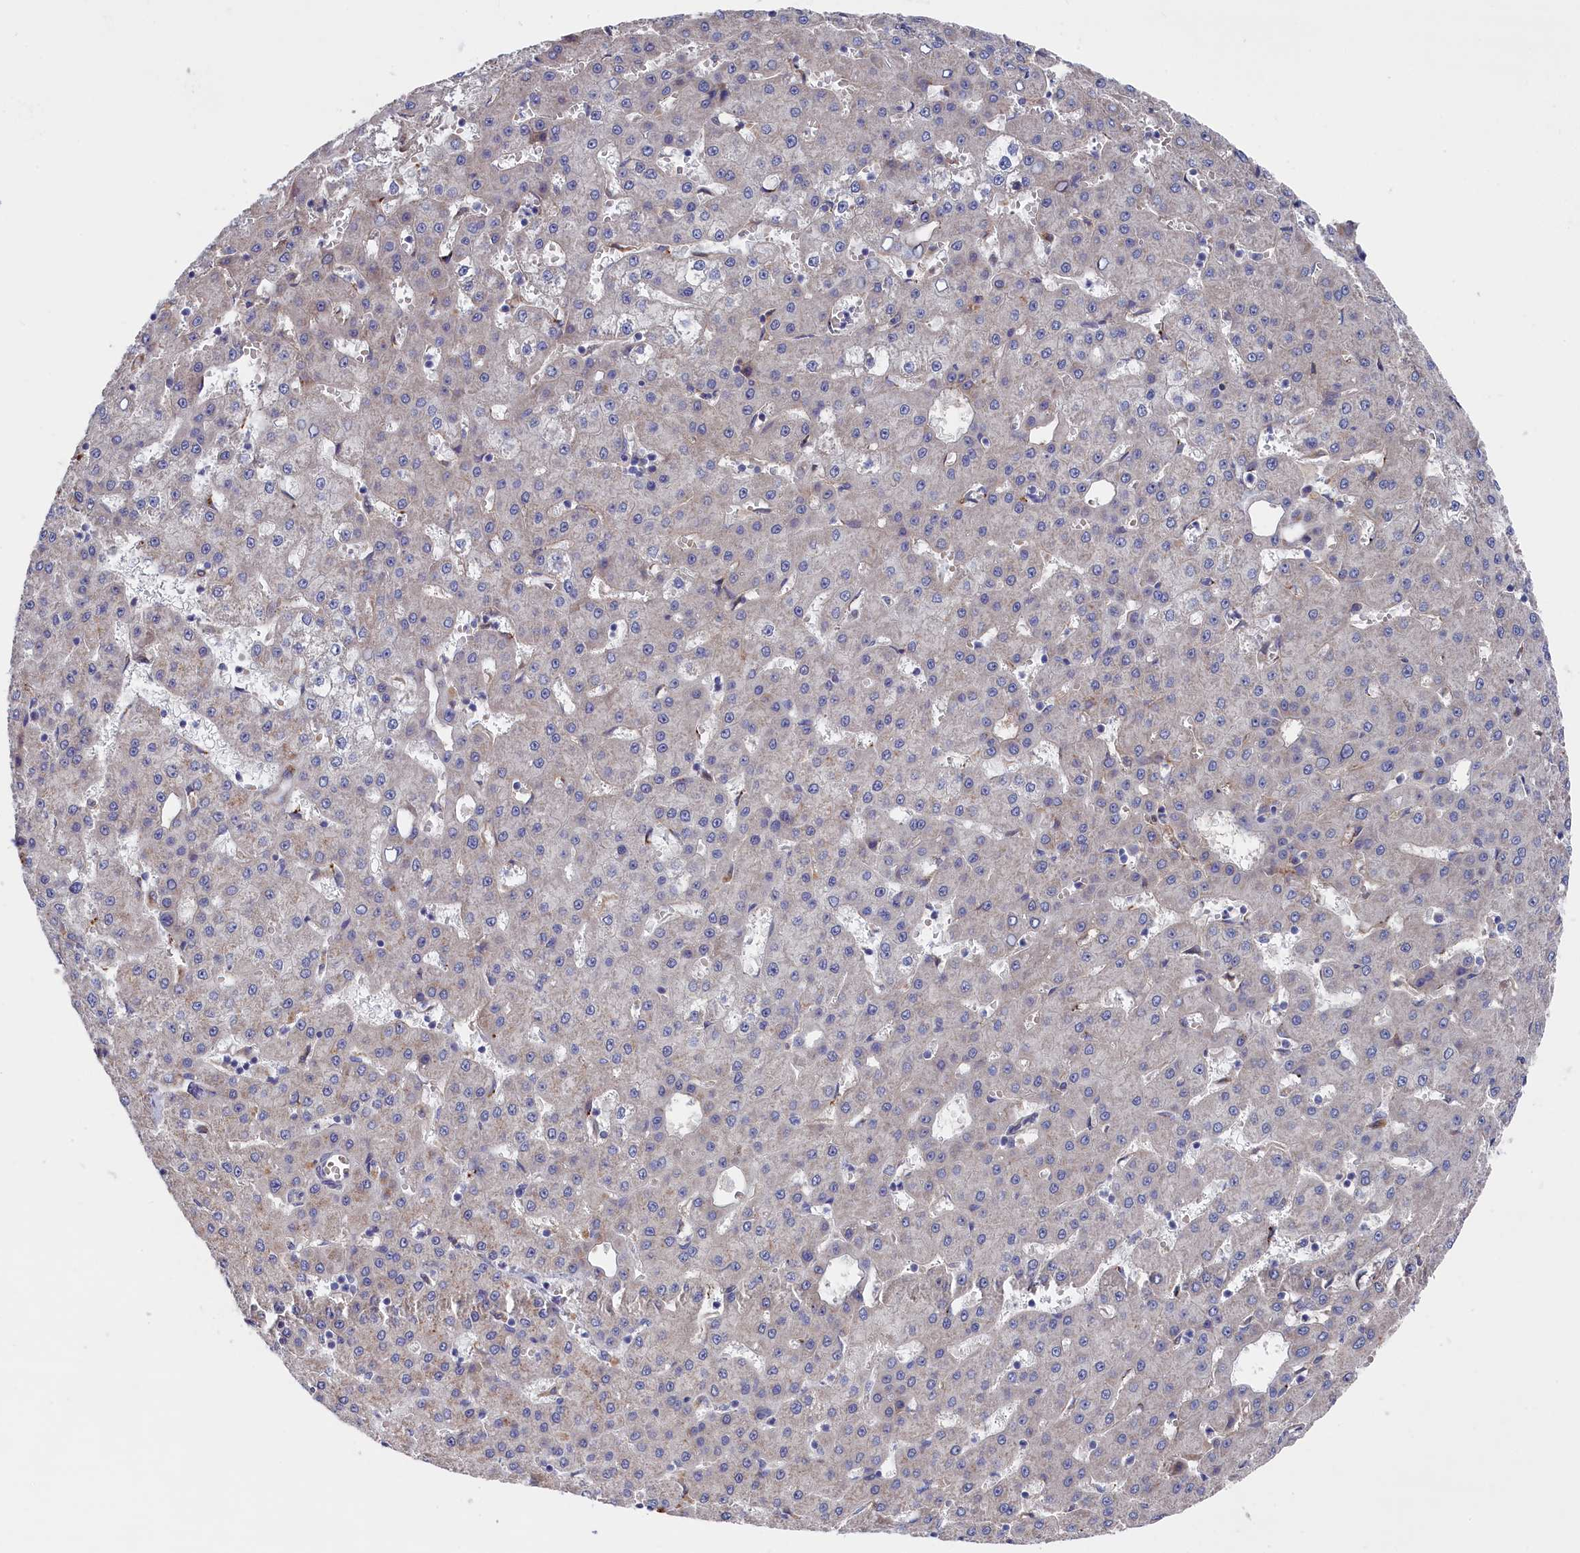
{"staining": {"intensity": "negative", "quantity": "none", "location": "none"}, "tissue": "liver cancer", "cell_type": "Tumor cells", "image_type": "cancer", "snomed": [{"axis": "morphology", "description": "Carcinoma, Hepatocellular, NOS"}, {"axis": "topography", "description": "Liver"}], "caption": "This histopathology image is of liver cancer stained with IHC to label a protein in brown with the nuclei are counter-stained blue. There is no staining in tumor cells.", "gene": "GPR108", "patient": {"sex": "male", "age": 47}}